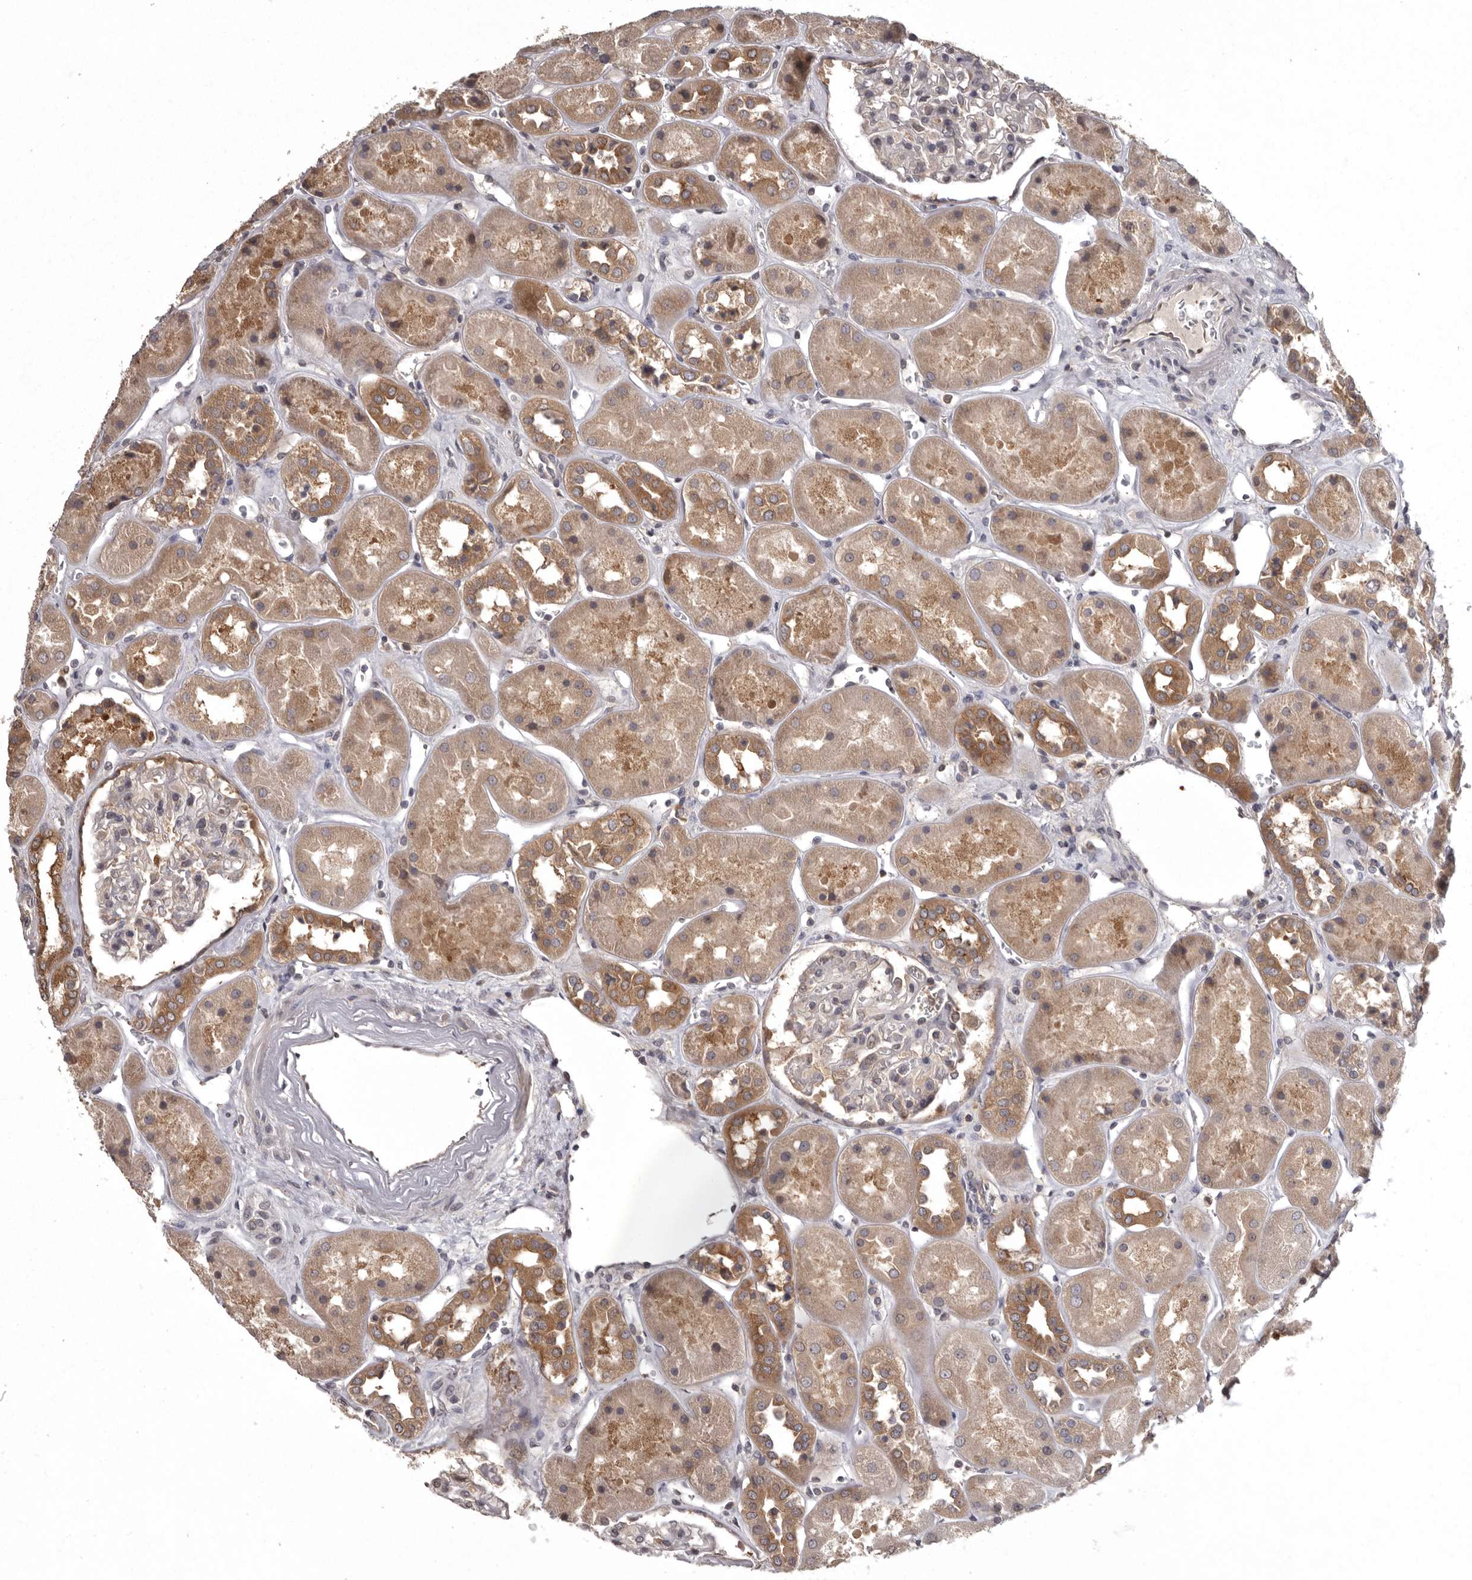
{"staining": {"intensity": "moderate", "quantity": "25%-75%", "location": "cytoplasmic/membranous"}, "tissue": "kidney", "cell_type": "Cells in glomeruli", "image_type": "normal", "snomed": [{"axis": "morphology", "description": "Normal tissue, NOS"}, {"axis": "topography", "description": "Kidney"}], "caption": "Protein staining exhibits moderate cytoplasmic/membranous staining in about 25%-75% of cells in glomeruli in normal kidney.", "gene": "DARS1", "patient": {"sex": "male", "age": 70}}